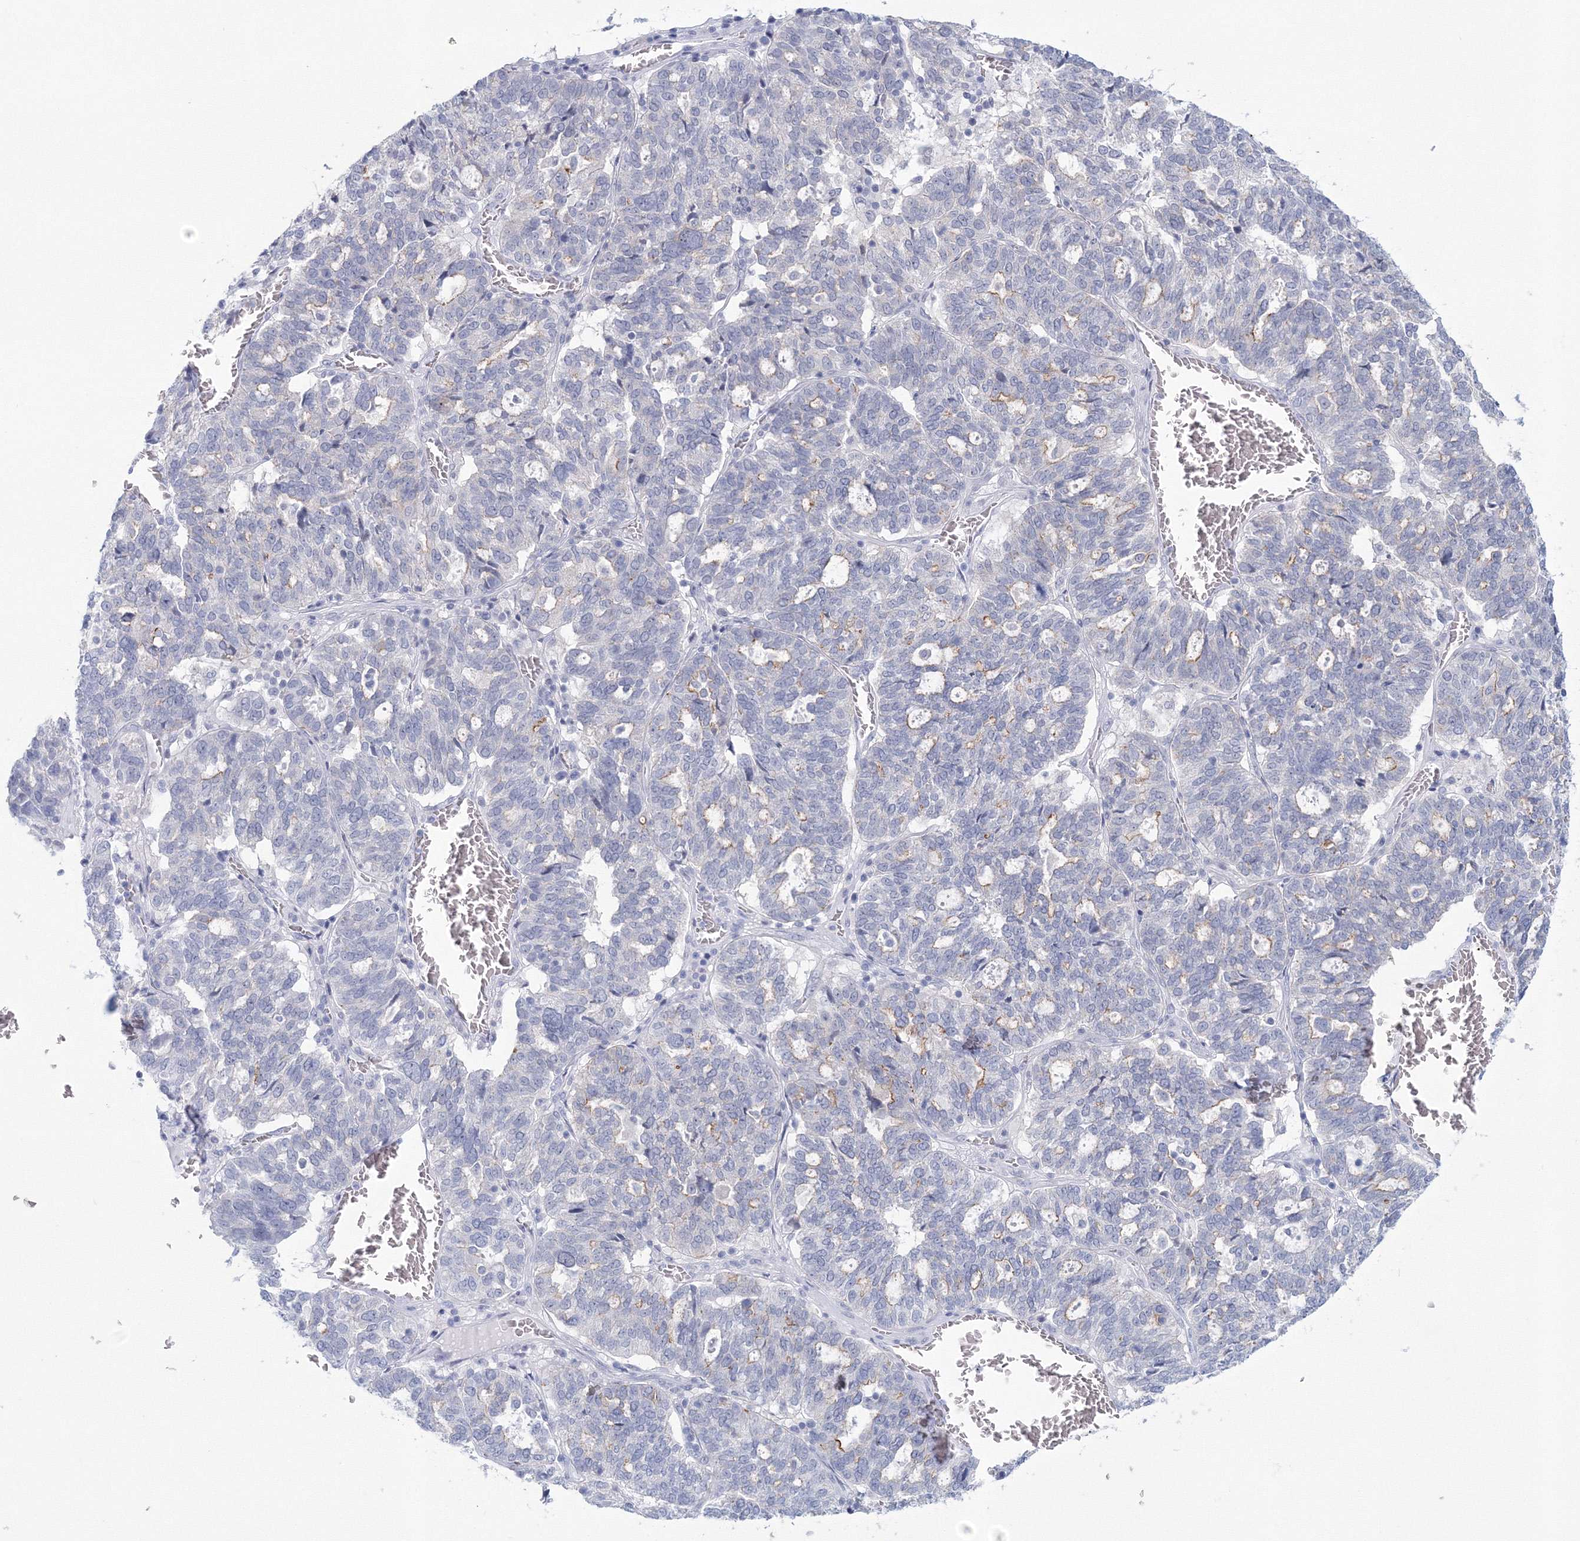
{"staining": {"intensity": "negative", "quantity": "none", "location": "none"}, "tissue": "ovarian cancer", "cell_type": "Tumor cells", "image_type": "cancer", "snomed": [{"axis": "morphology", "description": "Cystadenocarcinoma, serous, NOS"}, {"axis": "topography", "description": "Ovary"}], "caption": "Tumor cells are negative for protein expression in human ovarian cancer (serous cystadenocarcinoma).", "gene": "VSIG1", "patient": {"sex": "female", "age": 59}}